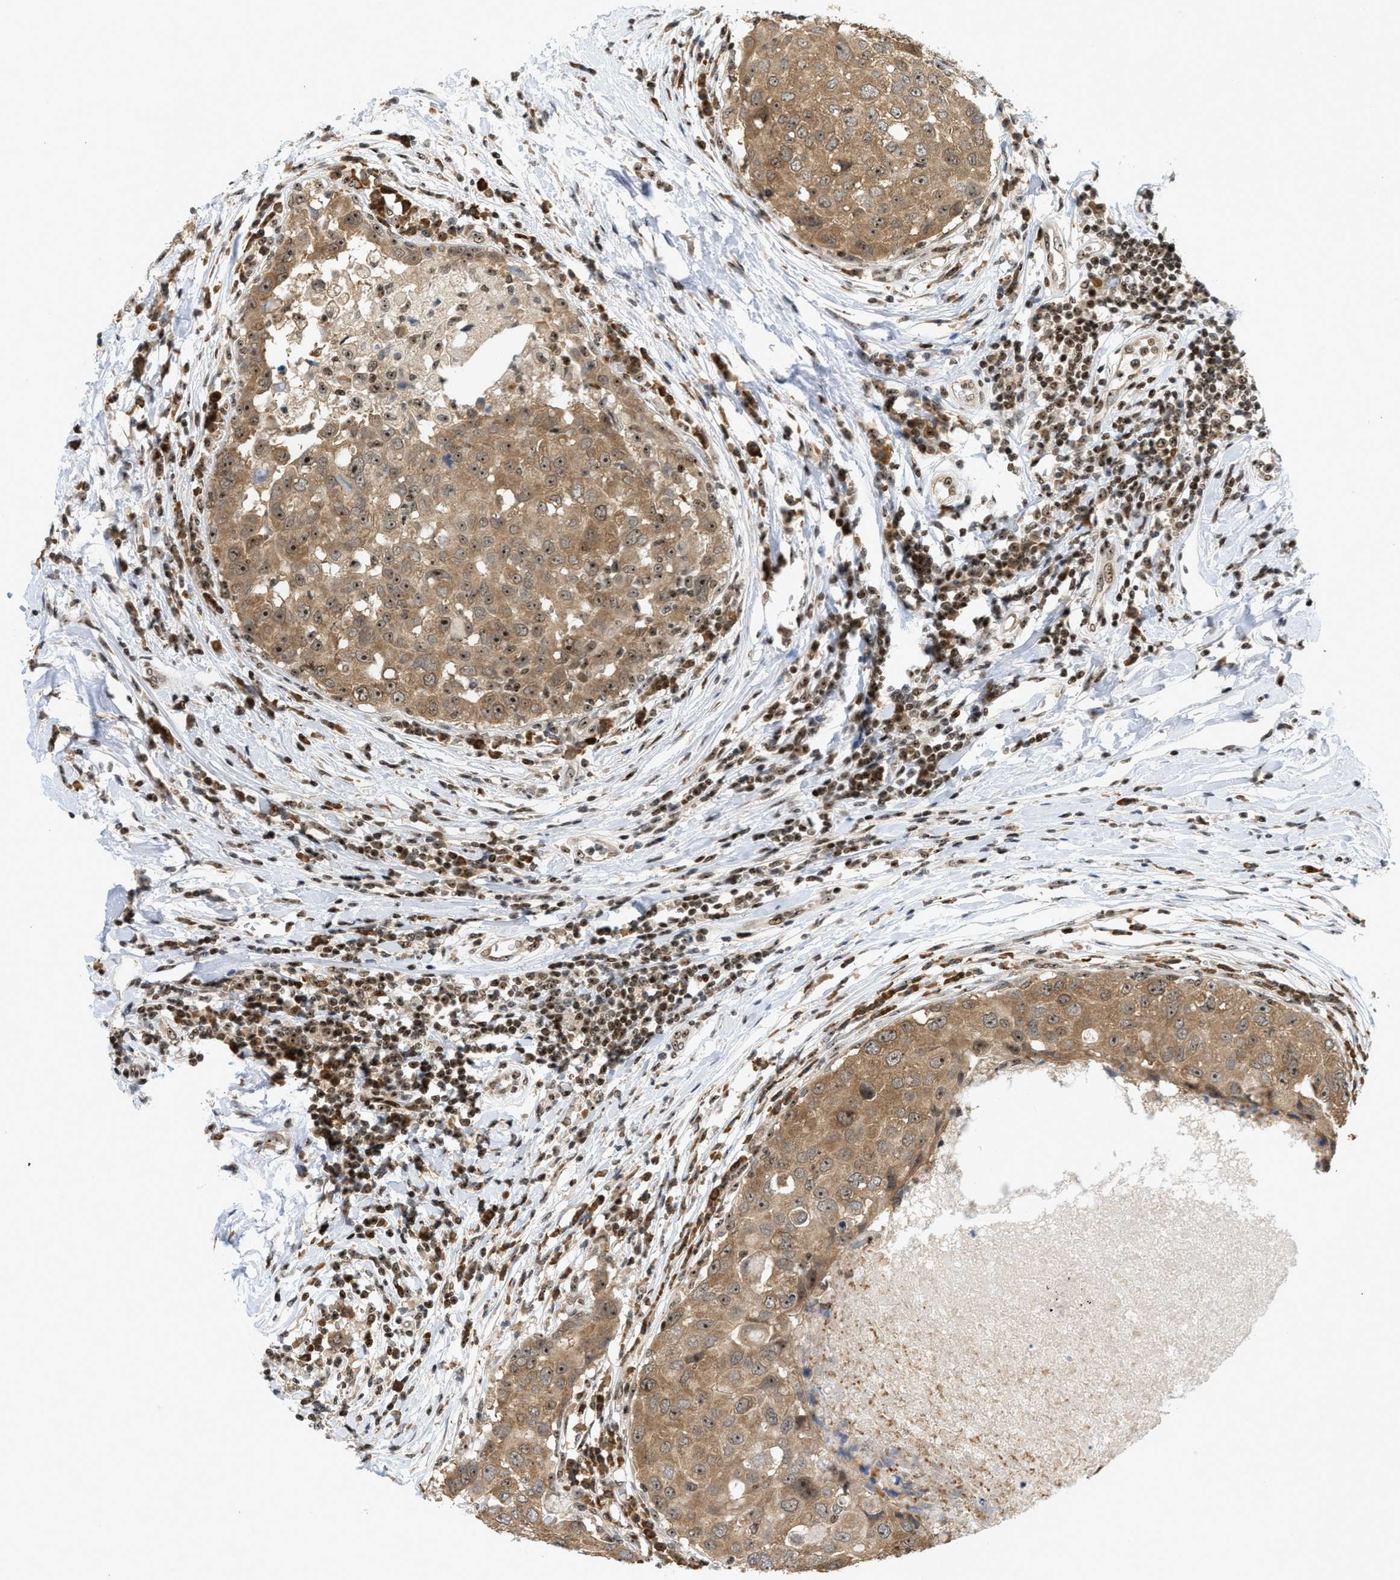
{"staining": {"intensity": "moderate", "quantity": ">75%", "location": "cytoplasmic/membranous,nuclear"}, "tissue": "breast cancer", "cell_type": "Tumor cells", "image_type": "cancer", "snomed": [{"axis": "morphology", "description": "Duct carcinoma"}, {"axis": "topography", "description": "Breast"}], "caption": "This micrograph shows infiltrating ductal carcinoma (breast) stained with immunohistochemistry to label a protein in brown. The cytoplasmic/membranous and nuclear of tumor cells show moderate positivity for the protein. Nuclei are counter-stained blue.", "gene": "ZNF22", "patient": {"sex": "female", "age": 27}}